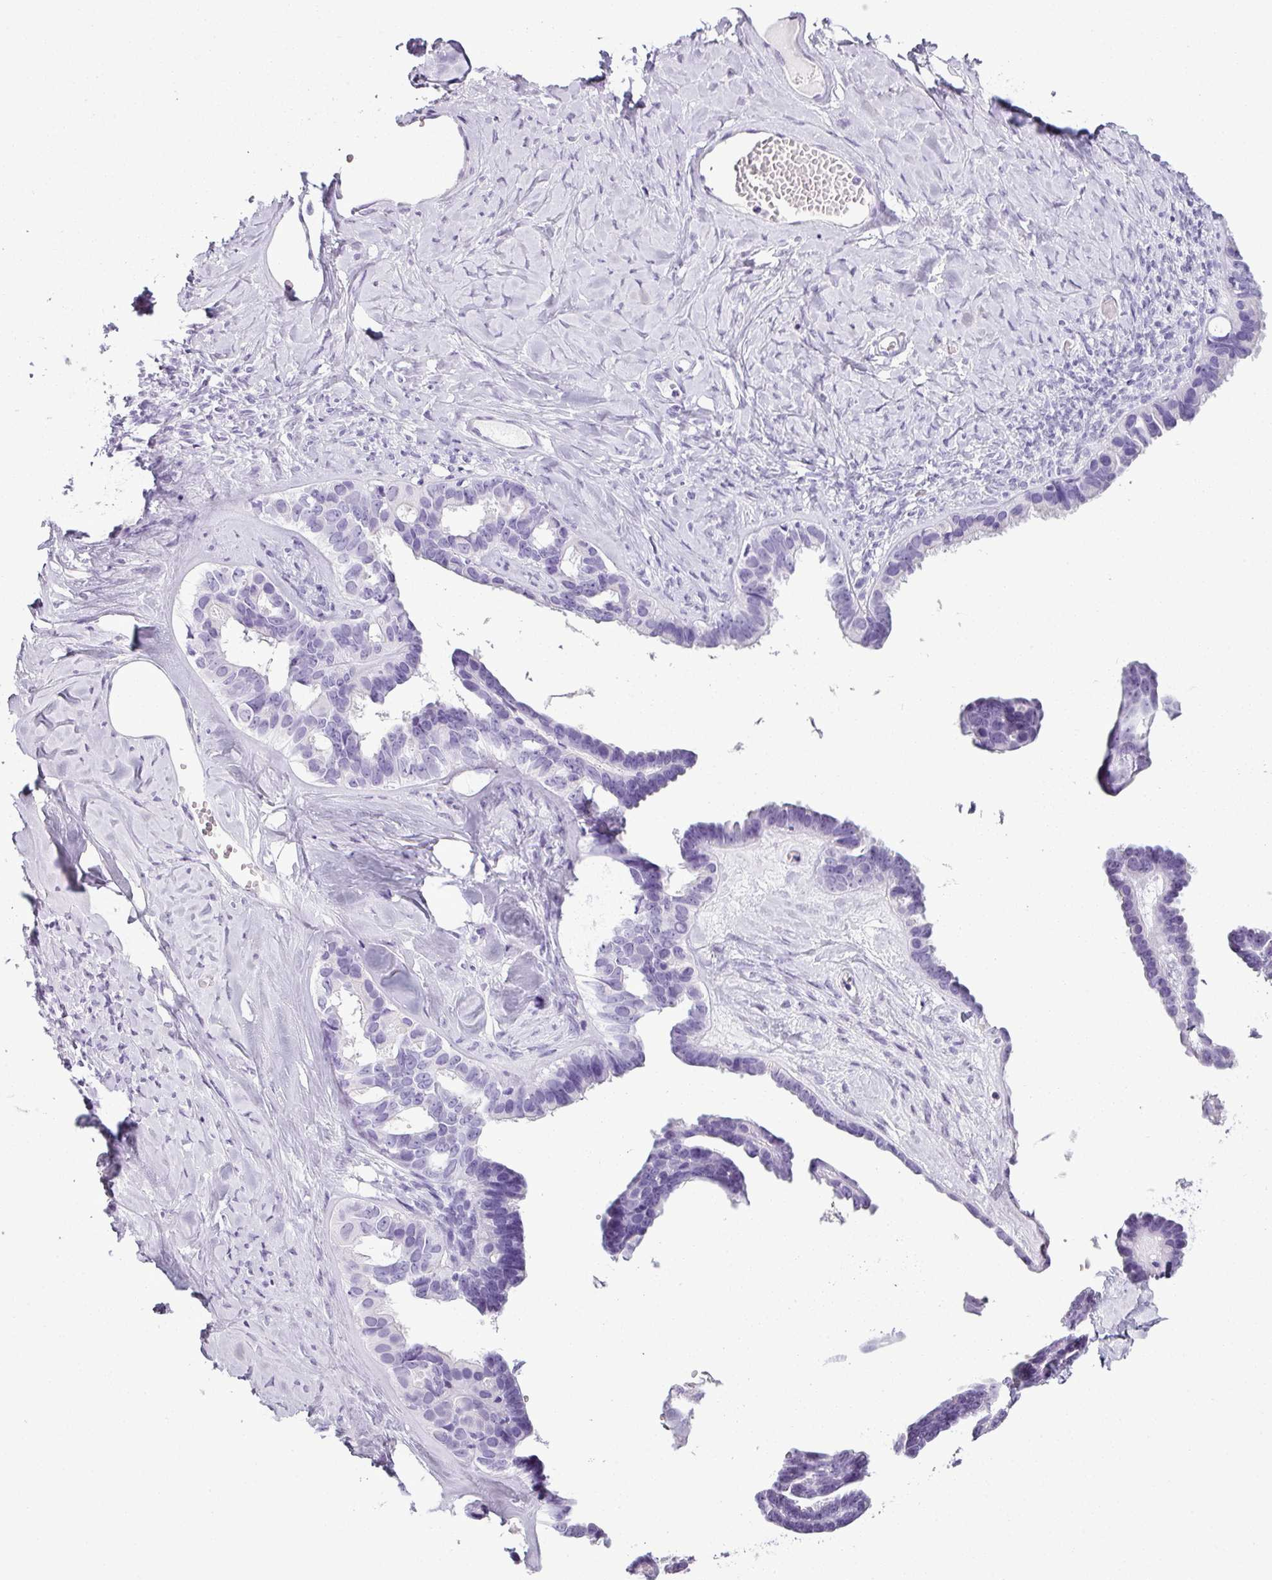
{"staining": {"intensity": "negative", "quantity": "none", "location": "none"}, "tissue": "ovarian cancer", "cell_type": "Tumor cells", "image_type": "cancer", "snomed": [{"axis": "morphology", "description": "Cystadenocarcinoma, serous, NOS"}, {"axis": "topography", "description": "Ovary"}], "caption": "IHC photomicrograph of serous cystadenocarcinoma (ovarian) stained for a protein (brown), which exhibits no expression in tumor cells.", "gene": "SCT", "patient": {"sex": "female", "age": 69}}